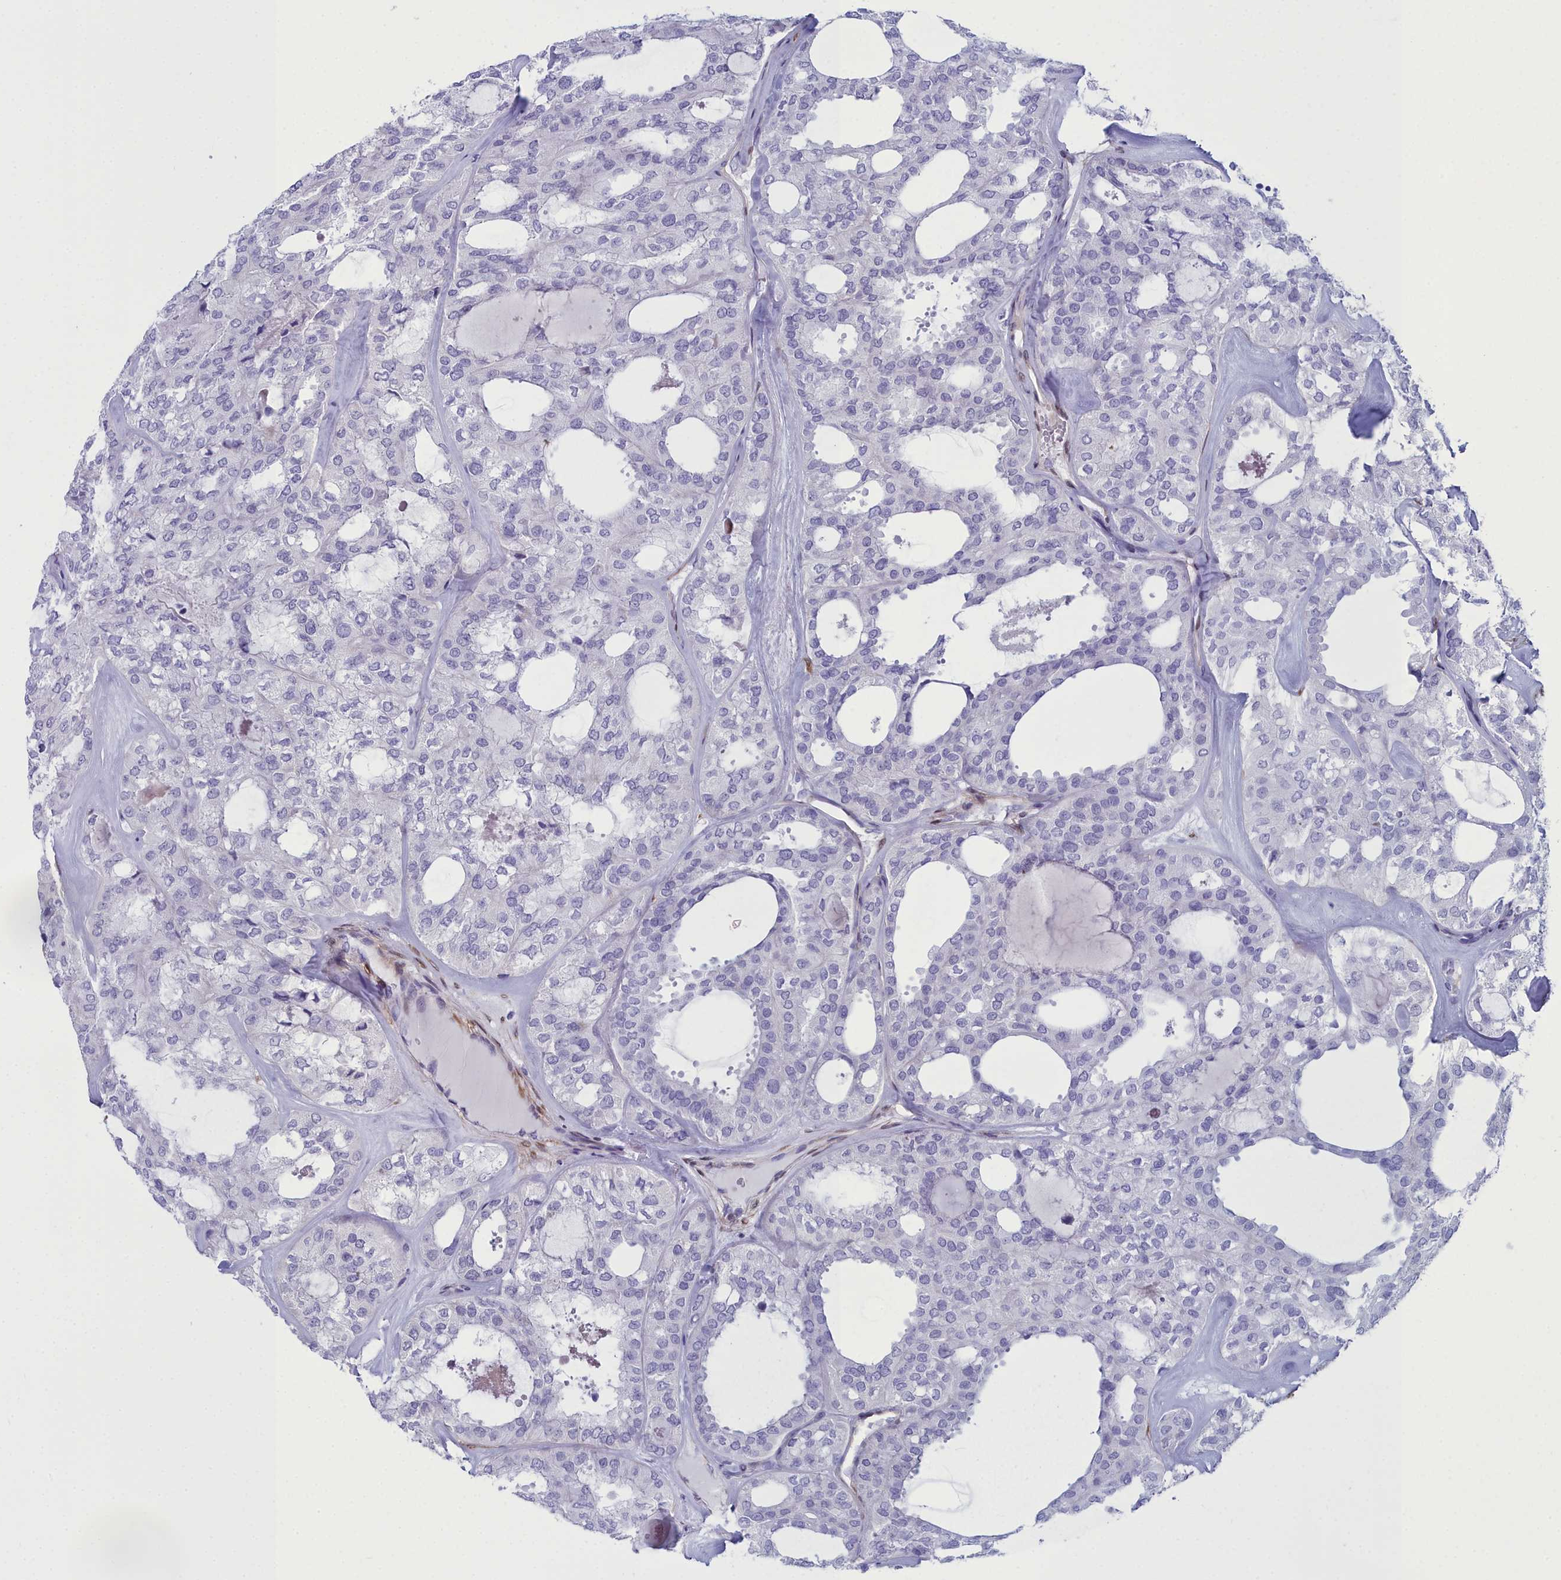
{"staining": {"intensity": "negative", "quantity": "none", "location": "none"}, "tissue": "thyroid cancer", "cell_type": "Tumor cells", "image_type": "cancer", "snomed": [{"axis": "morphology", "description": "Follicular adenoma carcinoma, NOS"}, {"axis": "topography", "description": "Thyroid gland"}], "caption": "High magnification brightfield microscopy of follicular adenoma carcinoma (thyroid) stained with DAB (brown) and counterstained with hematoxylin (blue): tumor cells show no significant positivity.", "gene": "PPP1R14A", "patient": {"sex": "male", "age": 75}}